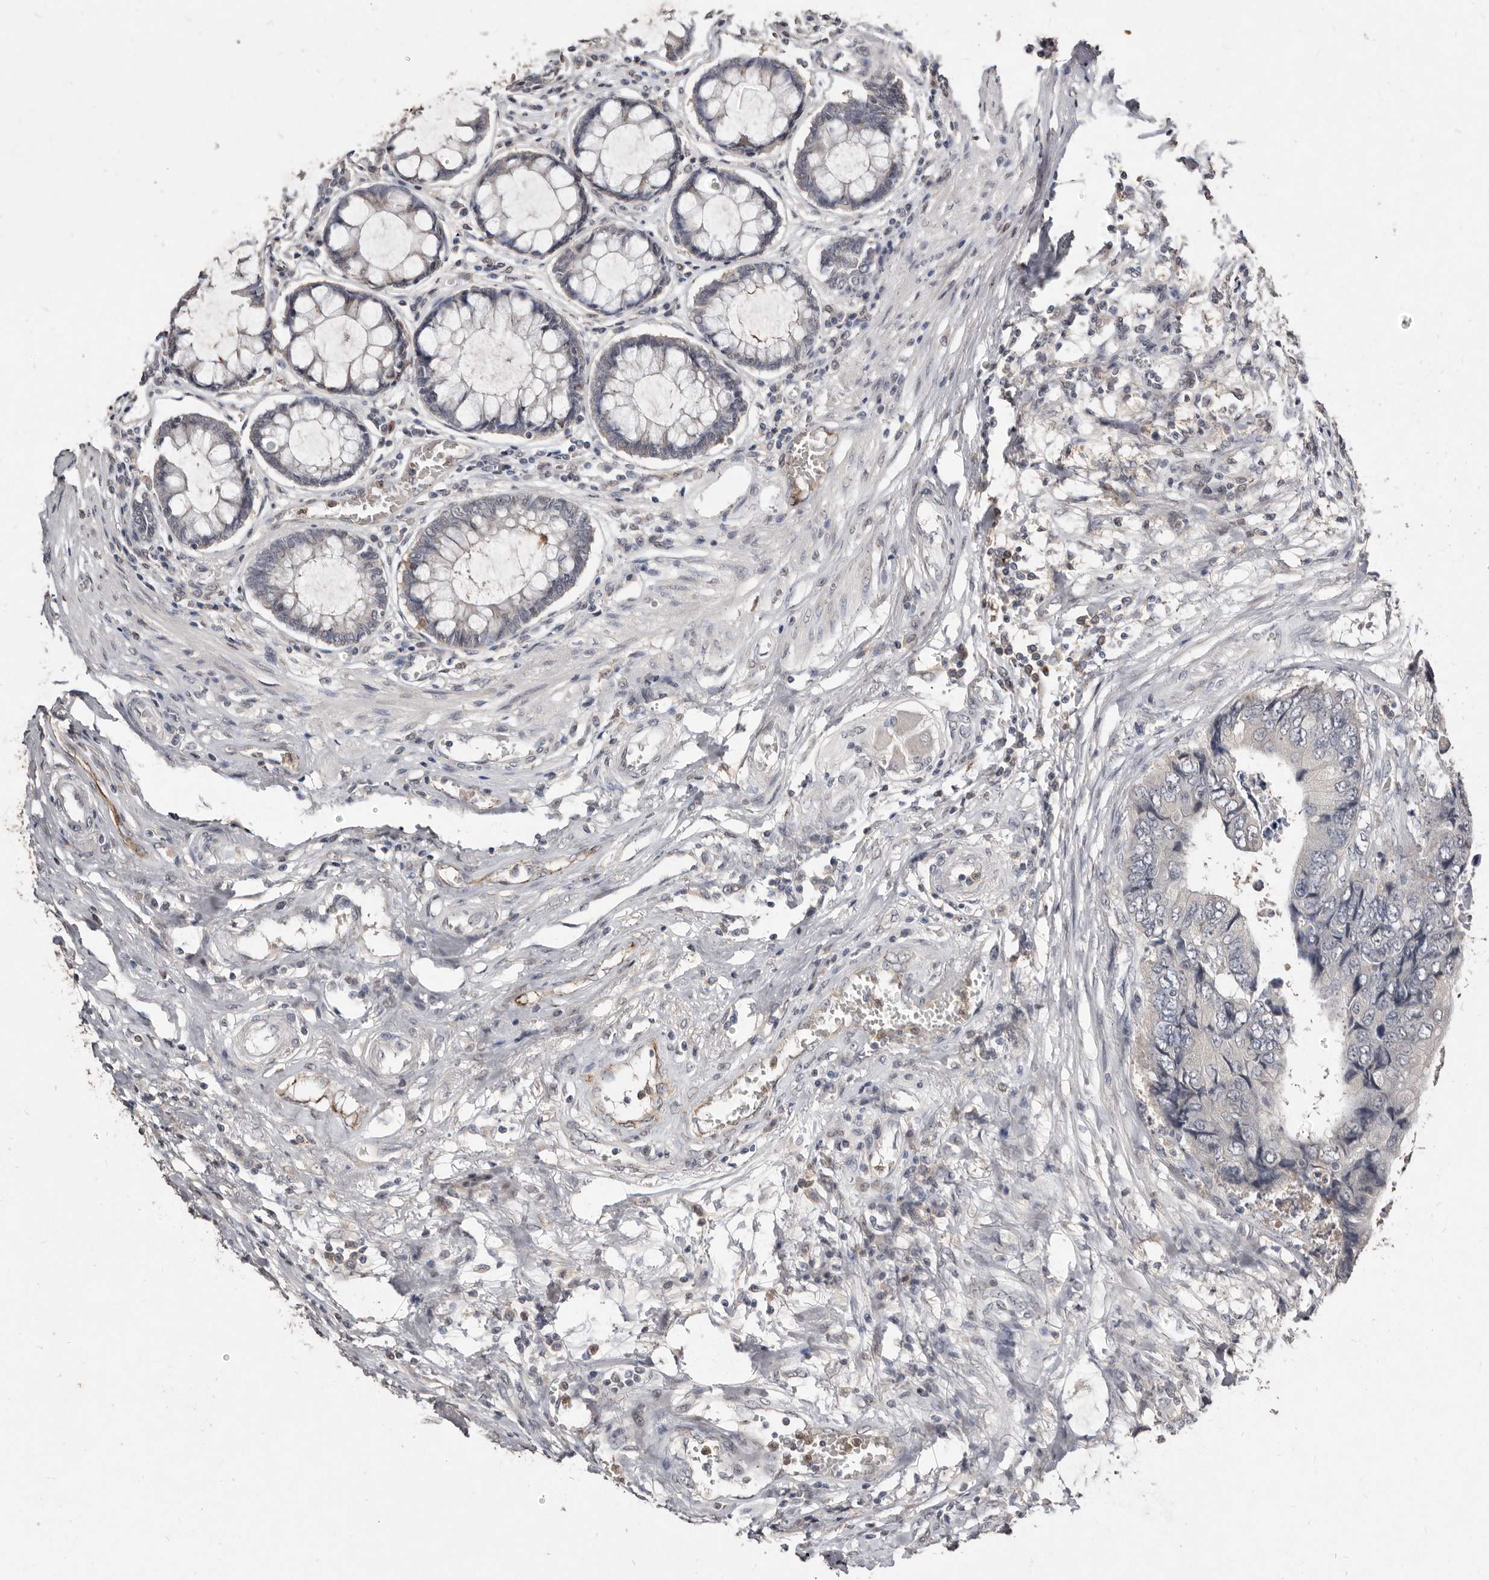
{"staining": {"intensity": "negative", "quantity": "none", "location": "none"}, "tissue": "colorectal cancer", "cell_type": "Tumor cells", "image_type": "cancer", "snomed": [{"axis": "morphology", "description": "Adenocarcinoma, NOS"}, {"axis": "topography", "description": "Rectum"}], "caption": "This is an IHC histopathology image of human colorectal cancer. There is no expression in tumor cells.", "gene": "SULT1E1", "patient": {"sex": "male", "age": 84}}